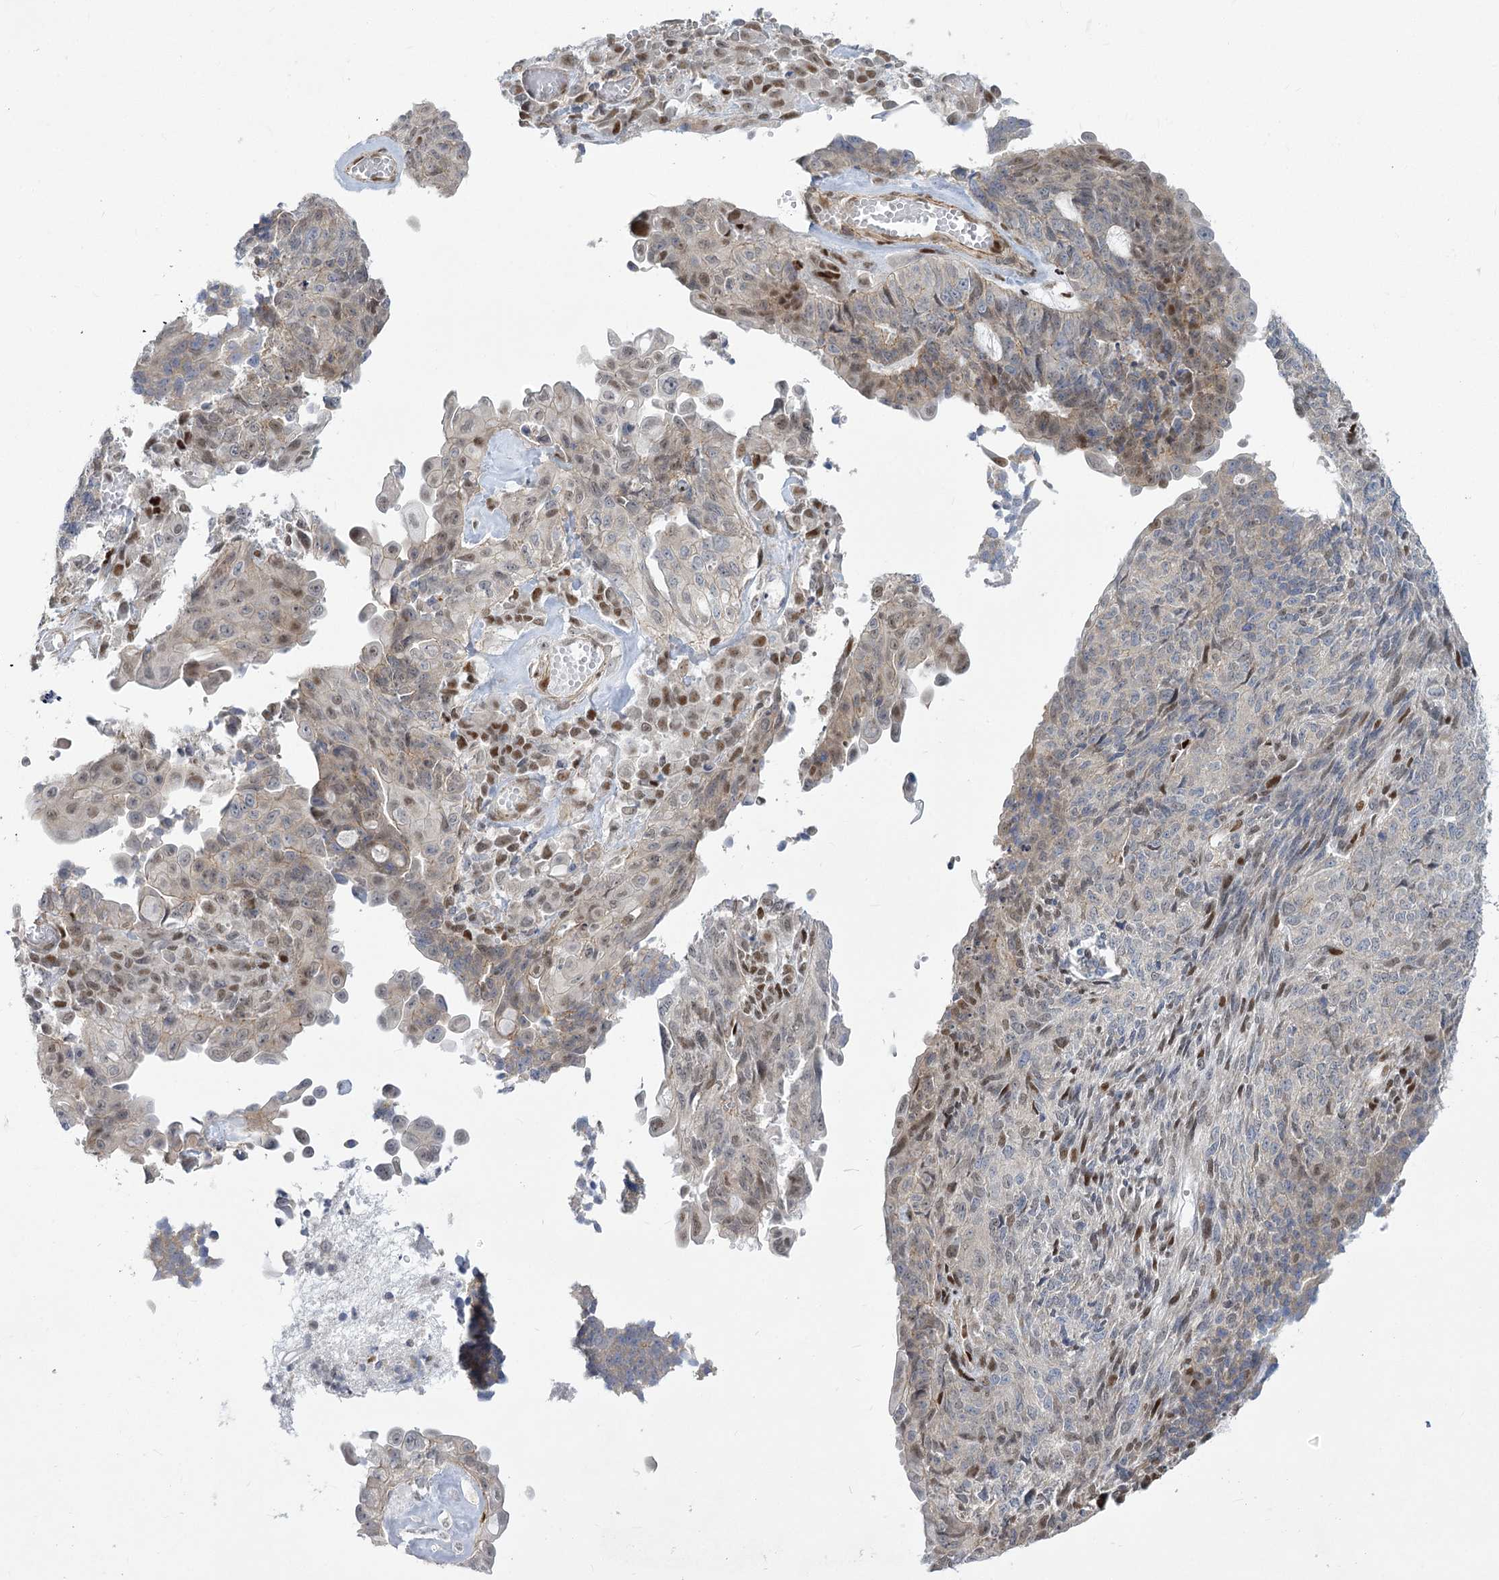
{"staining": {"intensity": "weak", "quantity": "25%-75%", "location": "nuclear"}, "tissue": "endometrial cancer", "cell_type": "Tumor cells", "image_type": "cancer", "snomed": [{"axis": "morphology", "description": "Adenocarcinoma, NOS"}, {"axis": "topography", "description": "Endometrium"}], "caption": "Human endometrial cancer stained with a protein marker reveals weak staining in tumor cells.", "gene": "ARSI", "patient": {"sex": "female", "age": 32}}